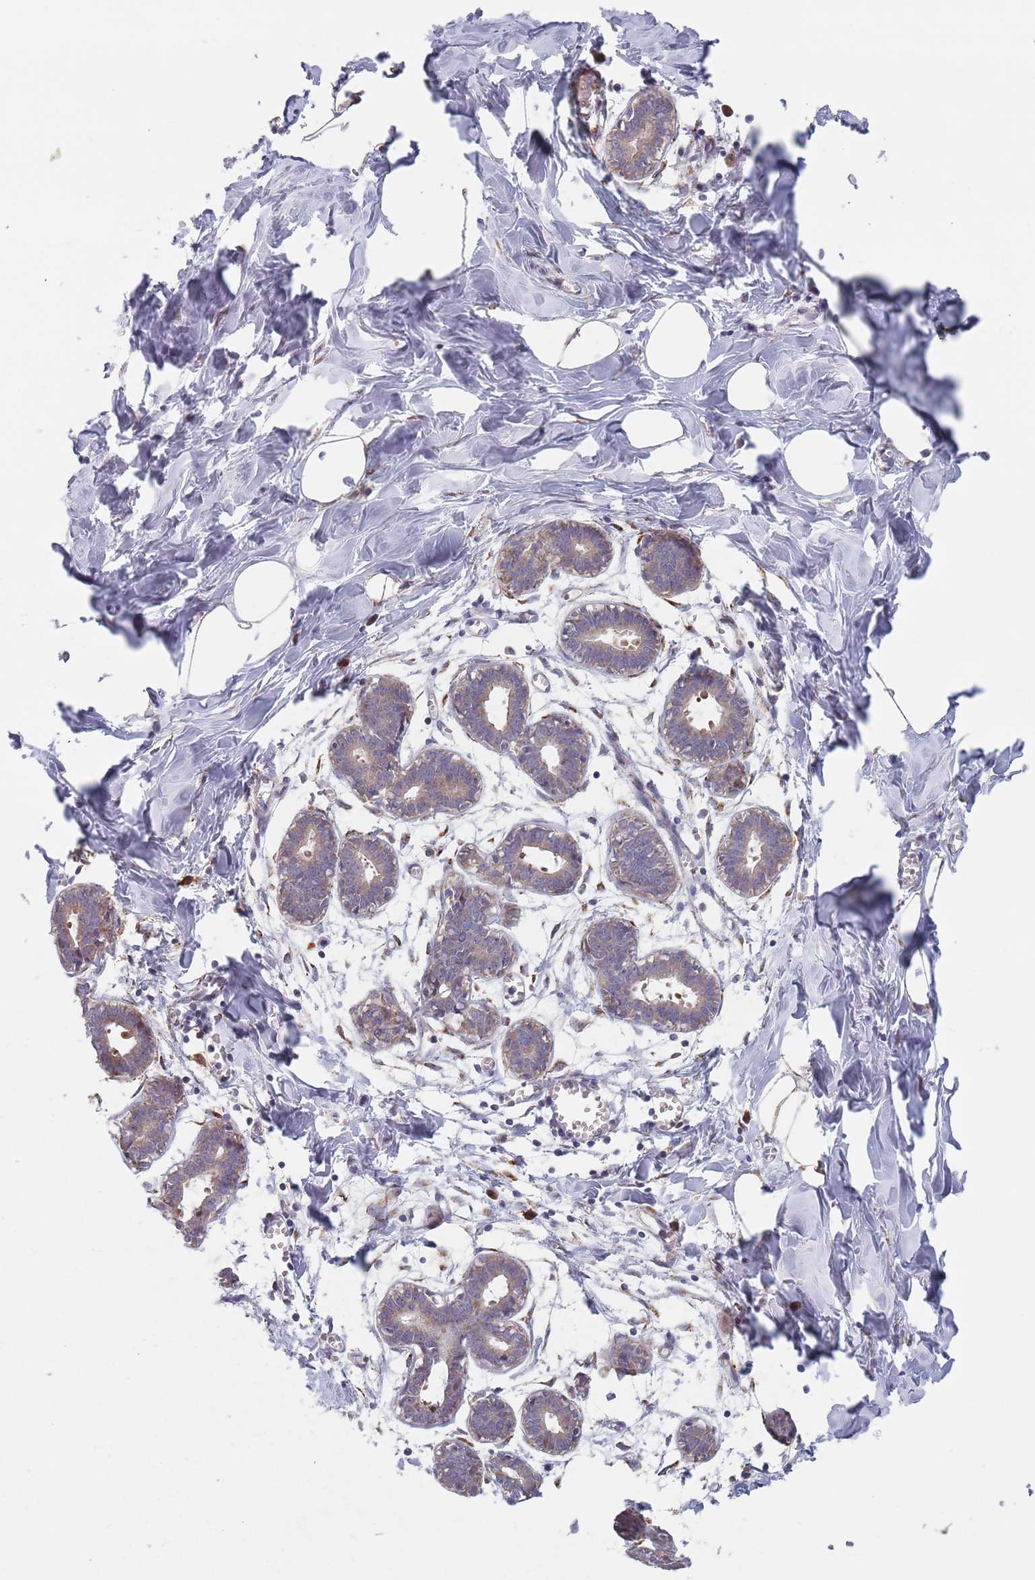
{"staining": {"intensity": "negative", "quantity": "none", "location": "none"}, "tissue": "breast", "cell_type": "Adipocytes", "image_type": "normal", "snomed": [{"axis": "morphology", "description": "Normal tissue, NOS"}, {"axis": "topography", "description": "Breast"}], "caption": "High power microscopy histopathology image of an immunohistochemistry histopathology image of normal breast, revealing no significant expression in adipocytes.", "gene": "ZNF140", "patient": {"sex": "female", "age": 27}}